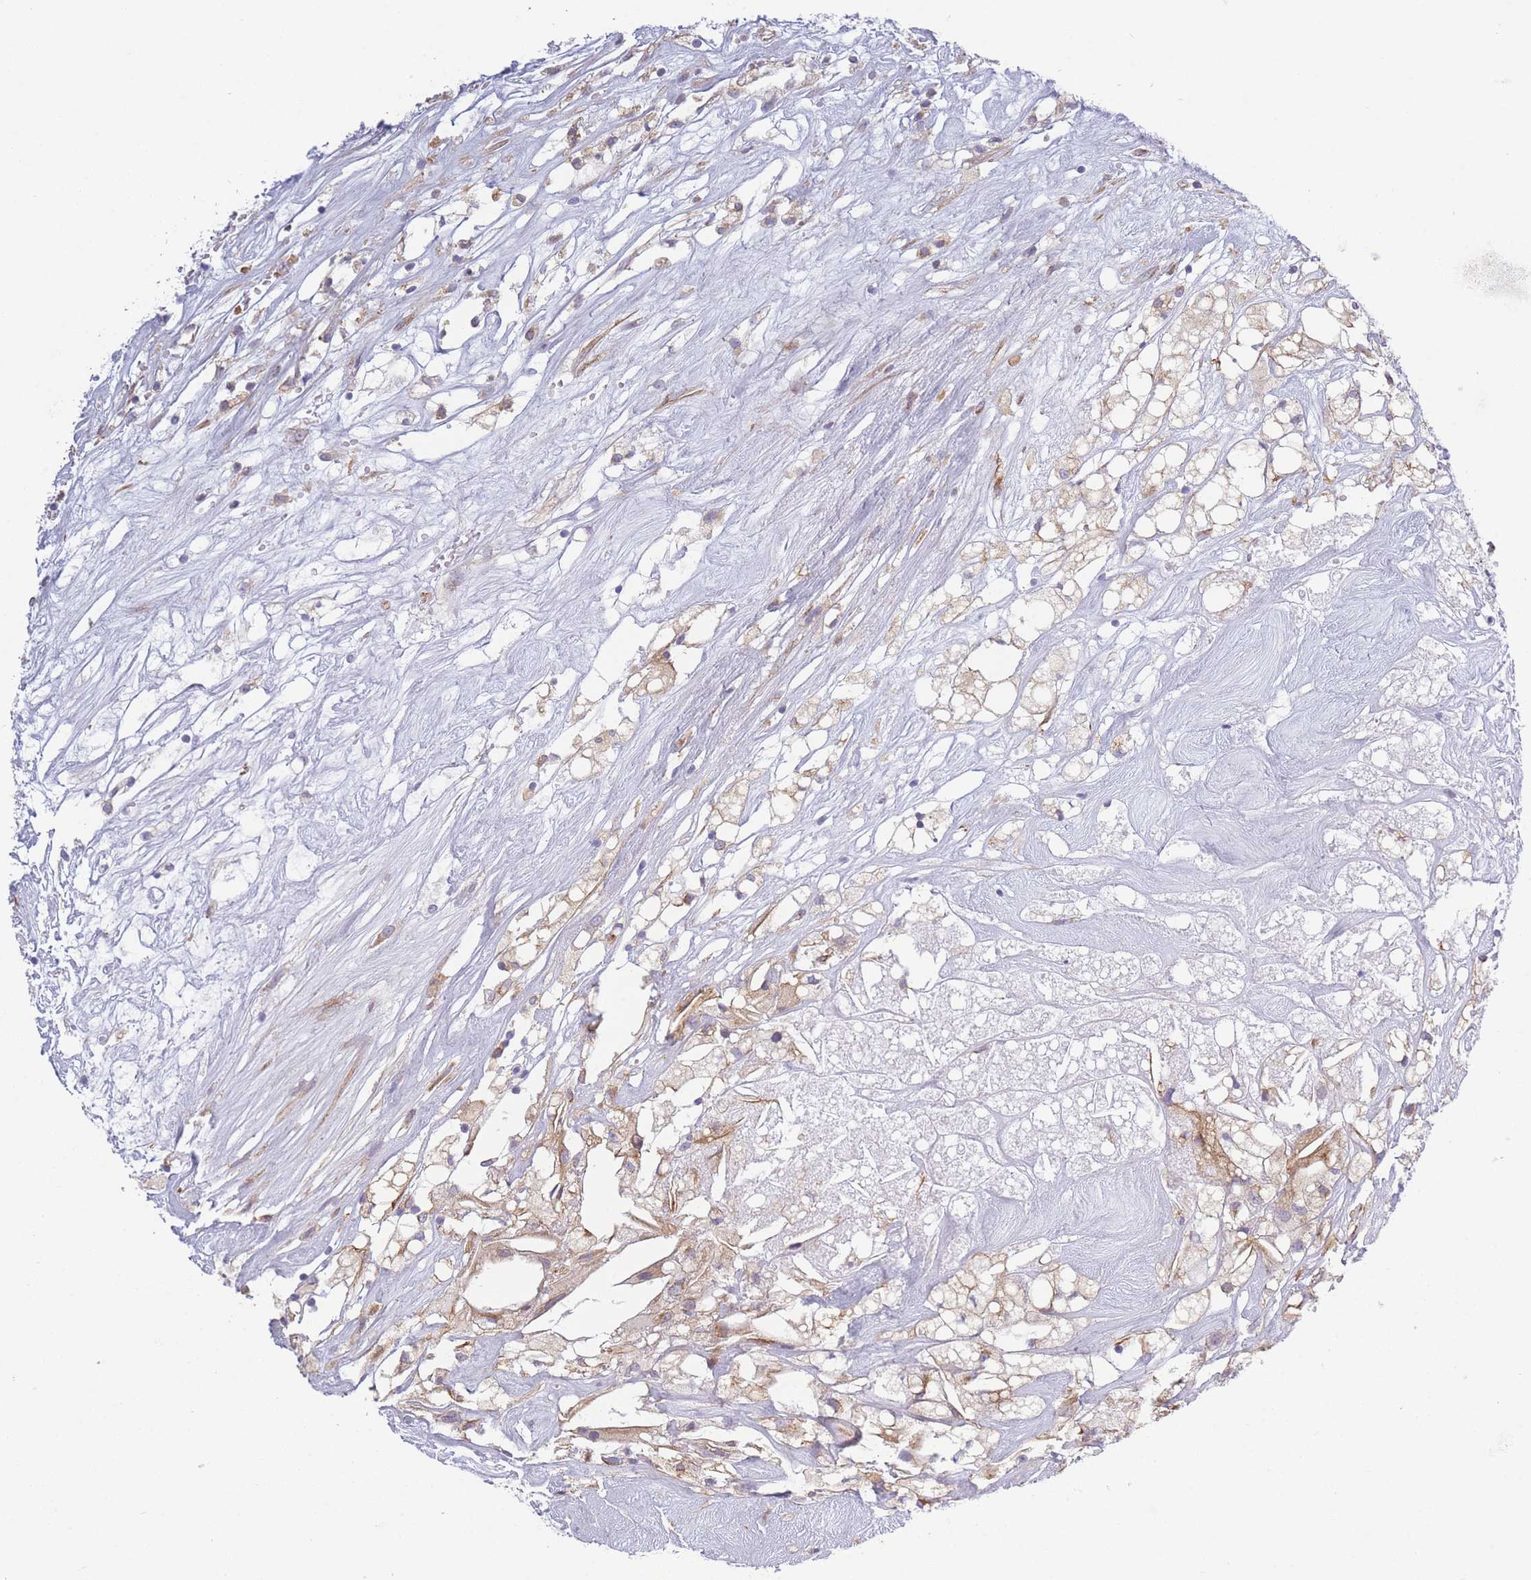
{"staining": {"intensity": "weak", "quantity": "25%-75%", "location": "cytoplasmic/membranous"}, "tissue": "renal cancer", "cell_type": "Tumor cells", "image_type": "cancer", "snomed": [{"axis": "morphology", "description": "Adenocarcinoma, NOS"}, {"axis": "topography", "description": "Kidney"}], "caption": "High-magnification brightfield microscopy of adenocarcinoma (renal) stained with DAB (3,3'-diaminobenzidine) (brown) and counterstained with hematoxylin (blue). tumor cells exhibit weak cytoplasmic/membranous expression is identified in about25%-75% of cells.", "gene": "PLEKHG2", "patient": {"sex": "male", "age": 59}}